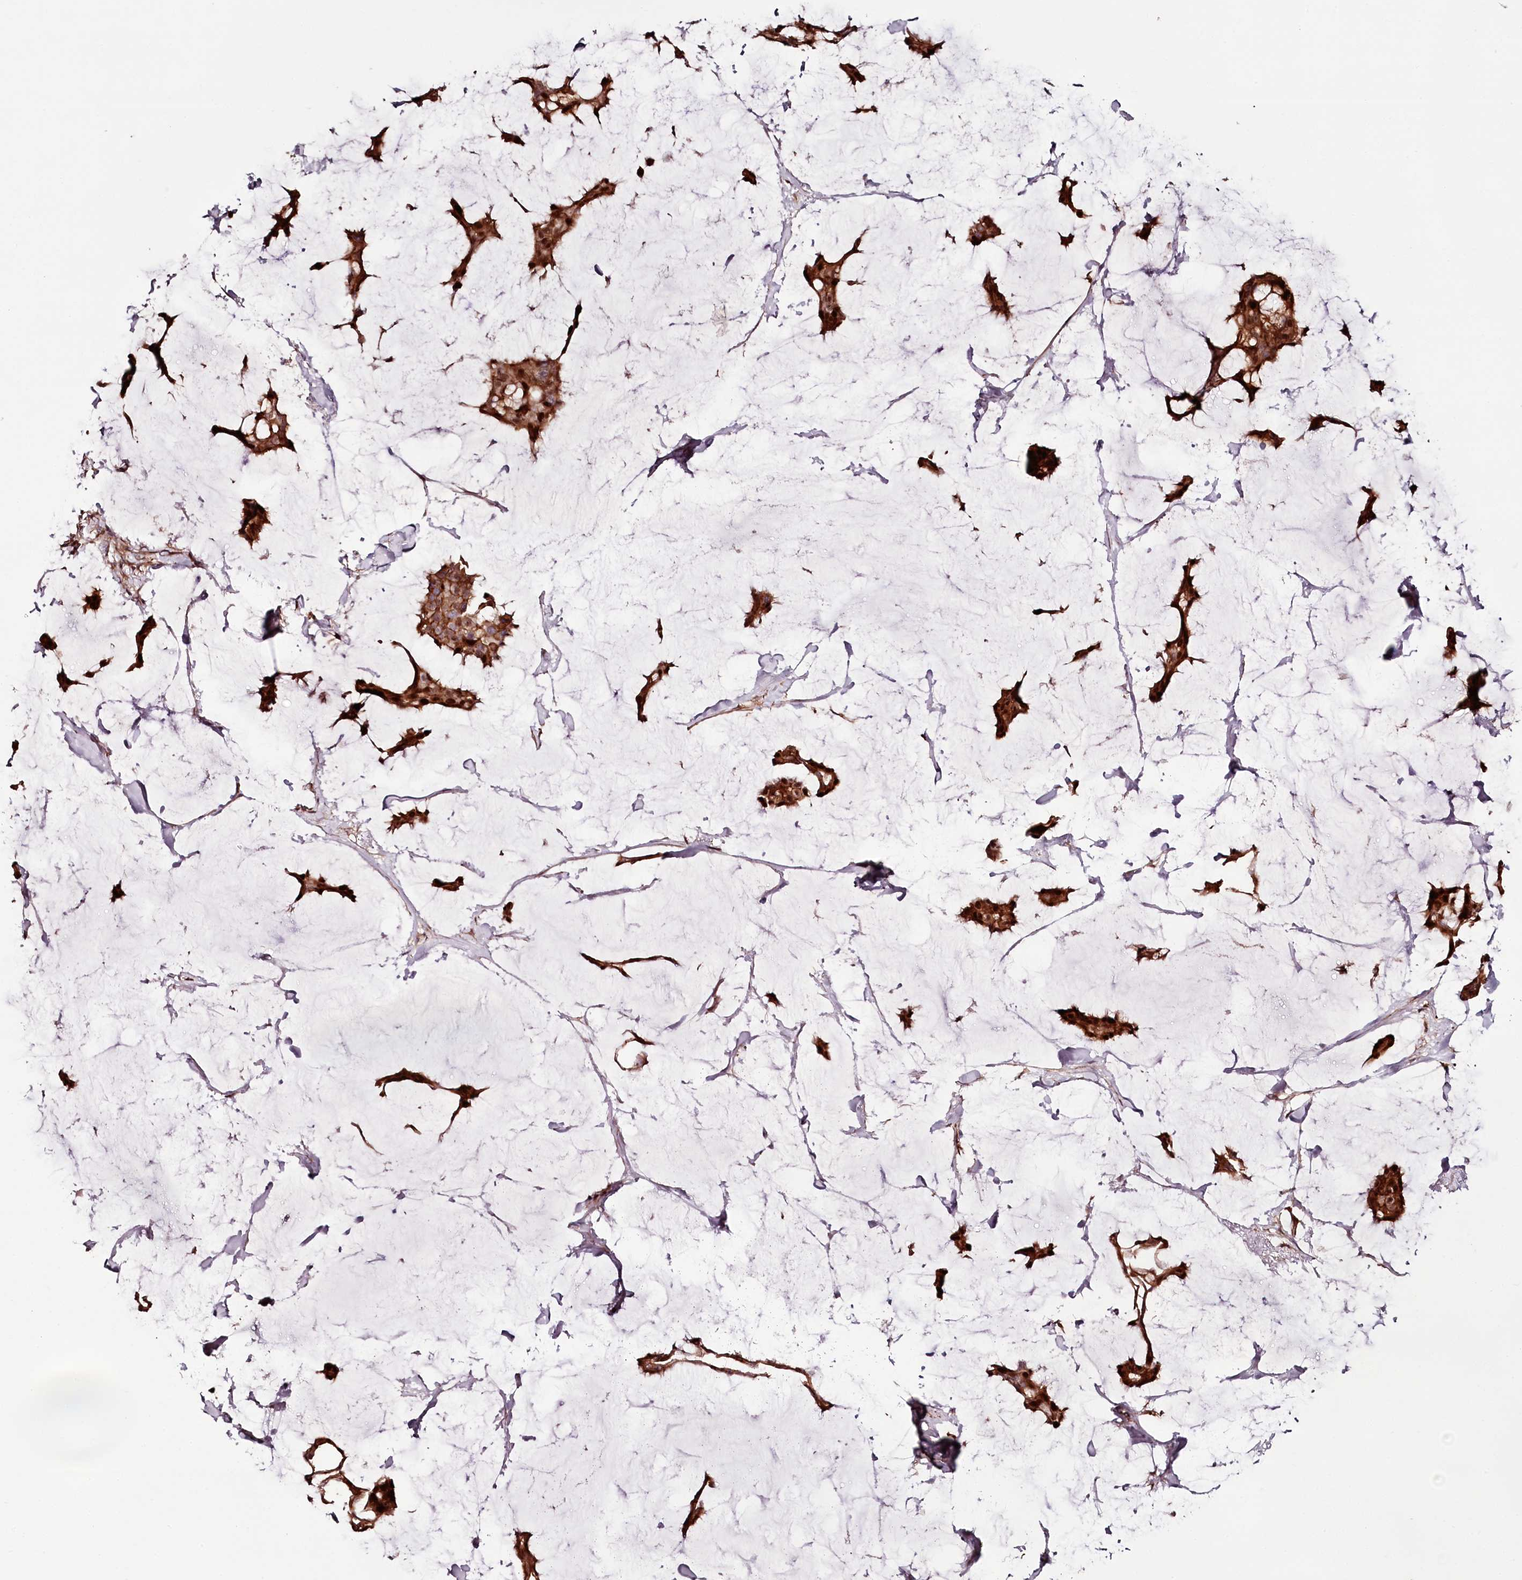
{"staining": {"intensity": "strong", "quantity": ">75%", "location": "cytoplasmic/membranous,nuclear"}, "tissue": "breast cancer", "cell_type": "Tumor cells", "image_type": "cancer", "snomed": [{"axis": "morphology", "description": "Duct carcinoma"}, {"axis": "topography", "description": "Breast"}], "caption": "Immunohistochemical staining of human infiltrating ductal carcinoma (breast) reveals strong cytoplasmic/membranous and nuclear protein expression in about >75% of tumor cells.", "gene": "KIF14", "patient": {"sex": "female", "age": 93}}